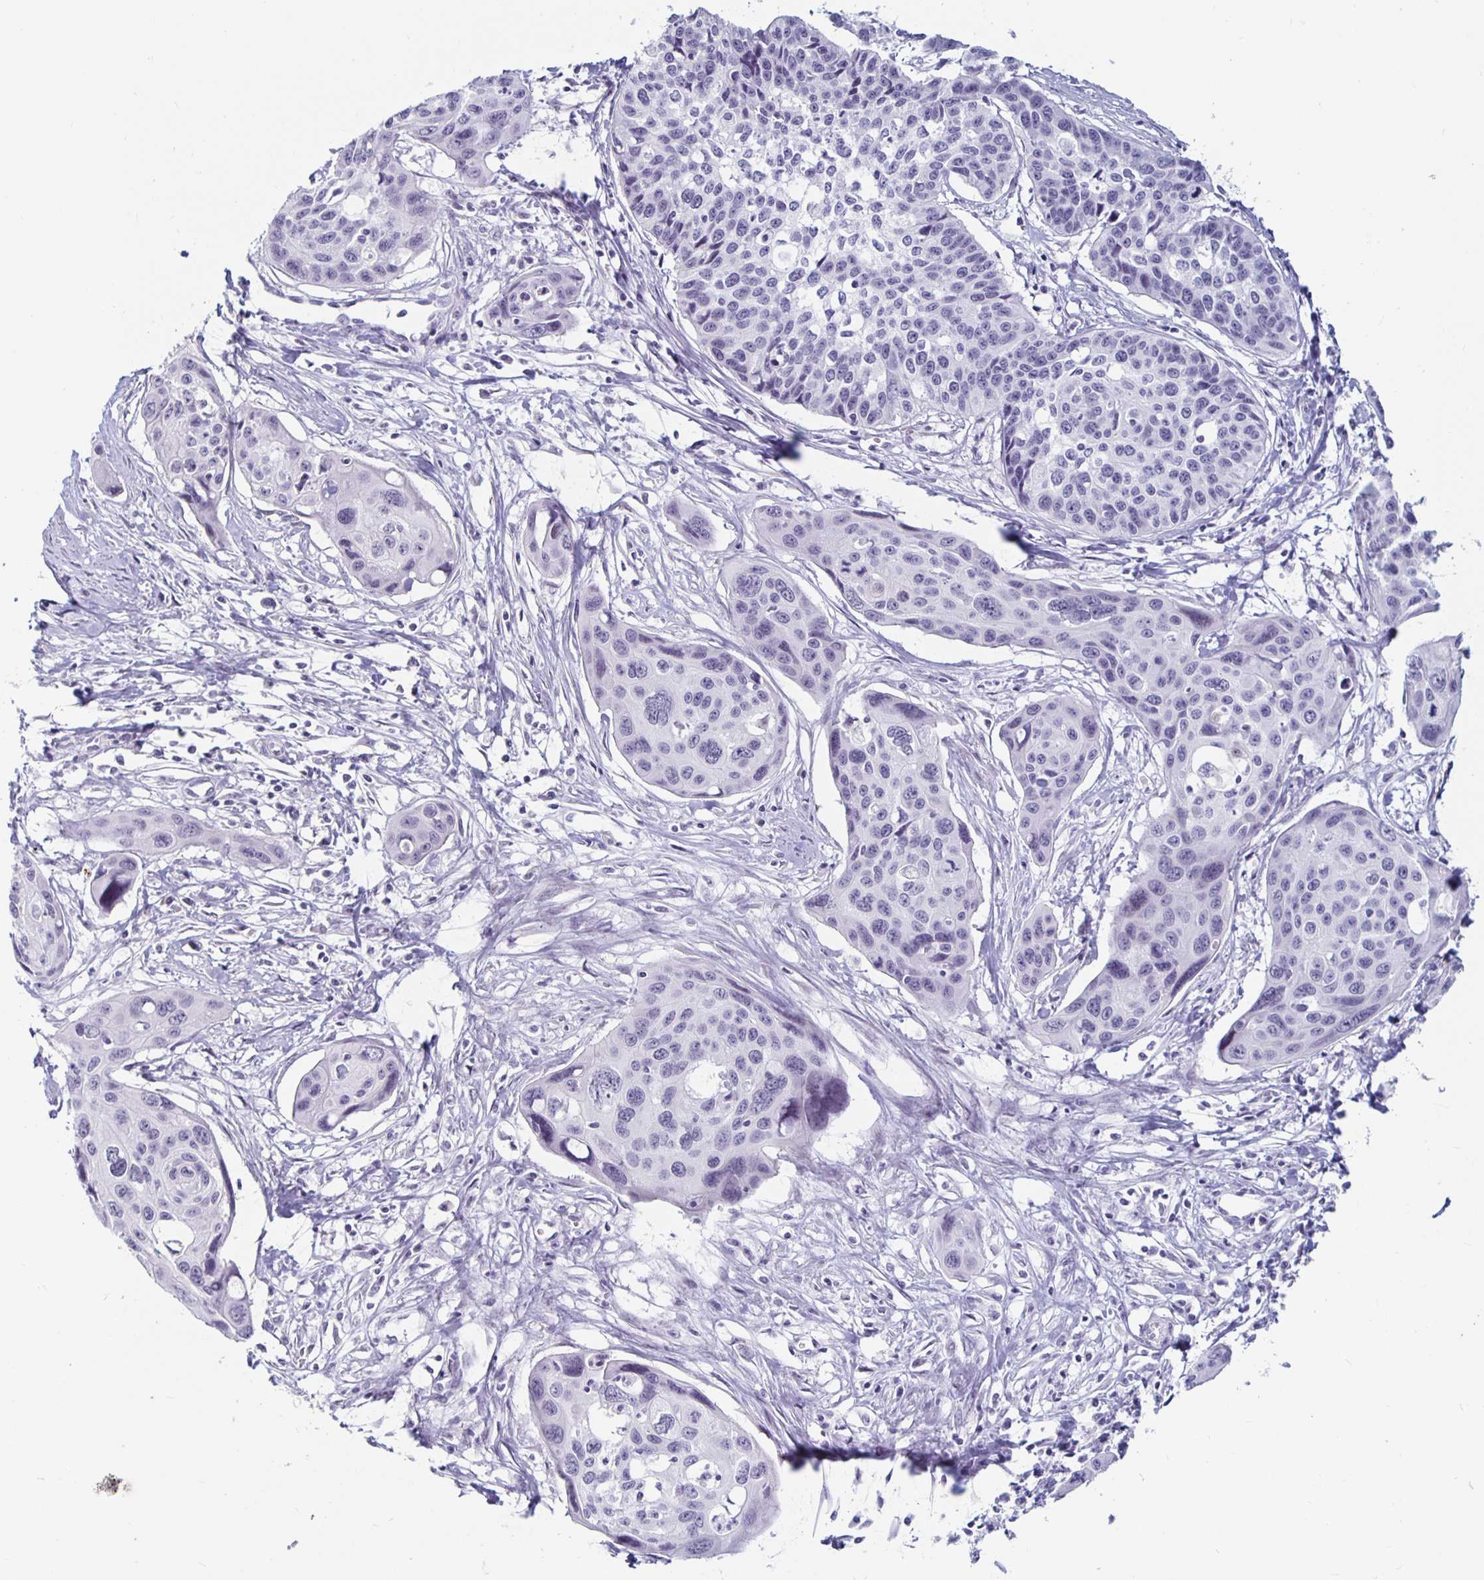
{"staining": {"intensity": "negative", "quantity": "none", "location": "none"}, "tissue": "cervical cancer", "cell_type": "Tumor cells", "image_type": "cancer", "snomed": [{"axis": "morphology", "description": "Squamous cell carcinoma, NOS"}, {"axis": "topography", "description": "Cervix"}], "caption": "DAB immunohistochemical staining of human cervical squamous cell carcinoma reveals no significant positivity in tumor cells.", "gene": "KCNQ2", "patient": {"sex": "female", "age": 31}}